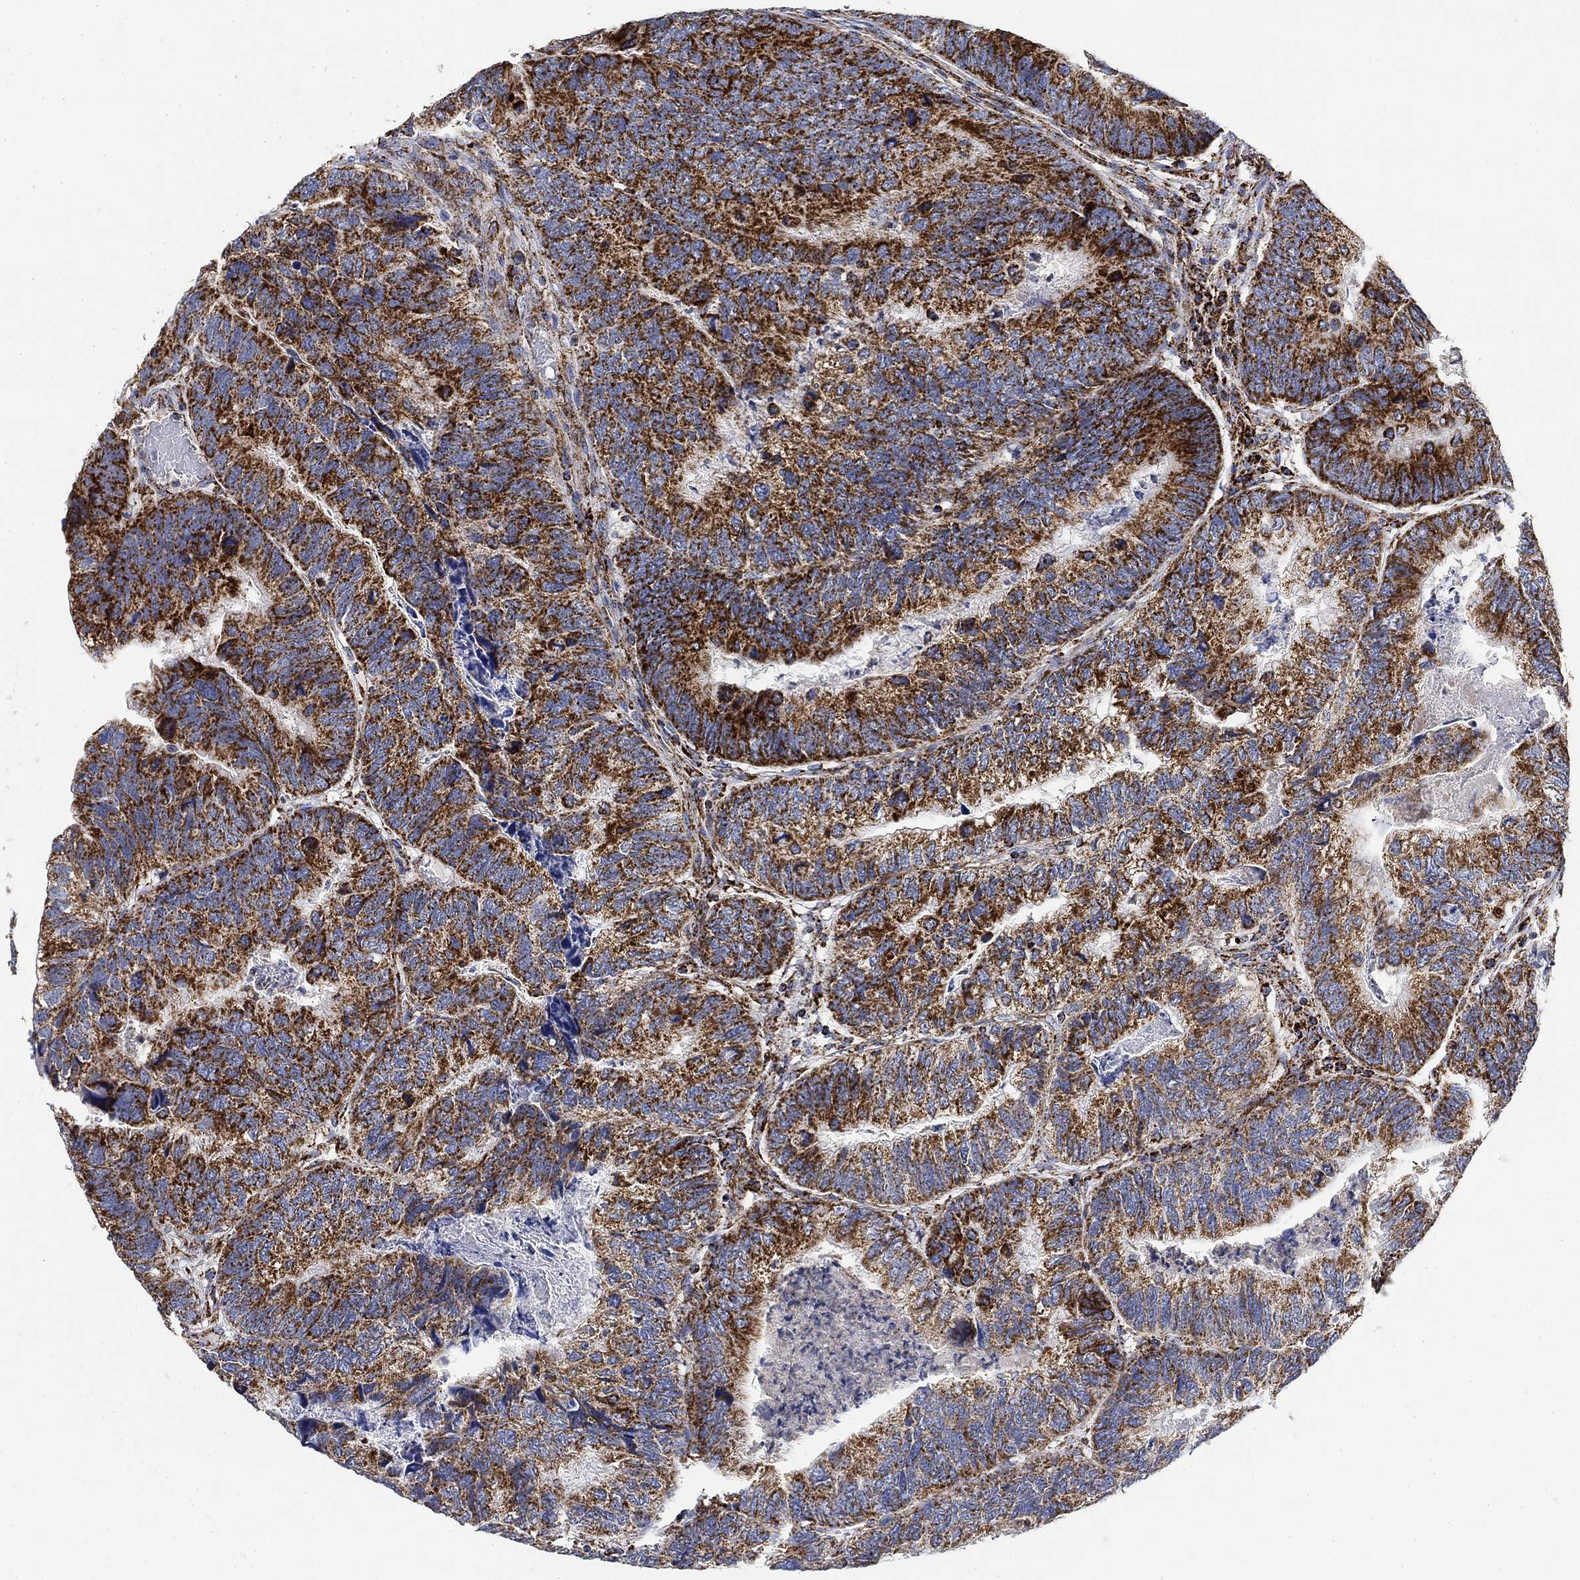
{"staining": {"intensity": "strong", "quantity": "25%-75%", "location": "cytoplasmic/membranous"}, "tissue": "colorectal cancer", "cell_type": "Tumor cells", "image_type": "cancer", "snomed": [{"axis": "morphology", "description": "Adenocarcinoma, NOS"}, {"axis": "topography", "description": "Colon"}], "caption": "Tumor cells show high levels of strong cytoplasmic/membranous expression in approximately 25%-75% of cells in human colorectal adenocarcinoma. (DAB (3,3'-diaminobenzidine) = brown stain, brightfield microscopy at high magnification).", "gene": "NDUFS3", "patient": {"sex": "female", "age": 67}}